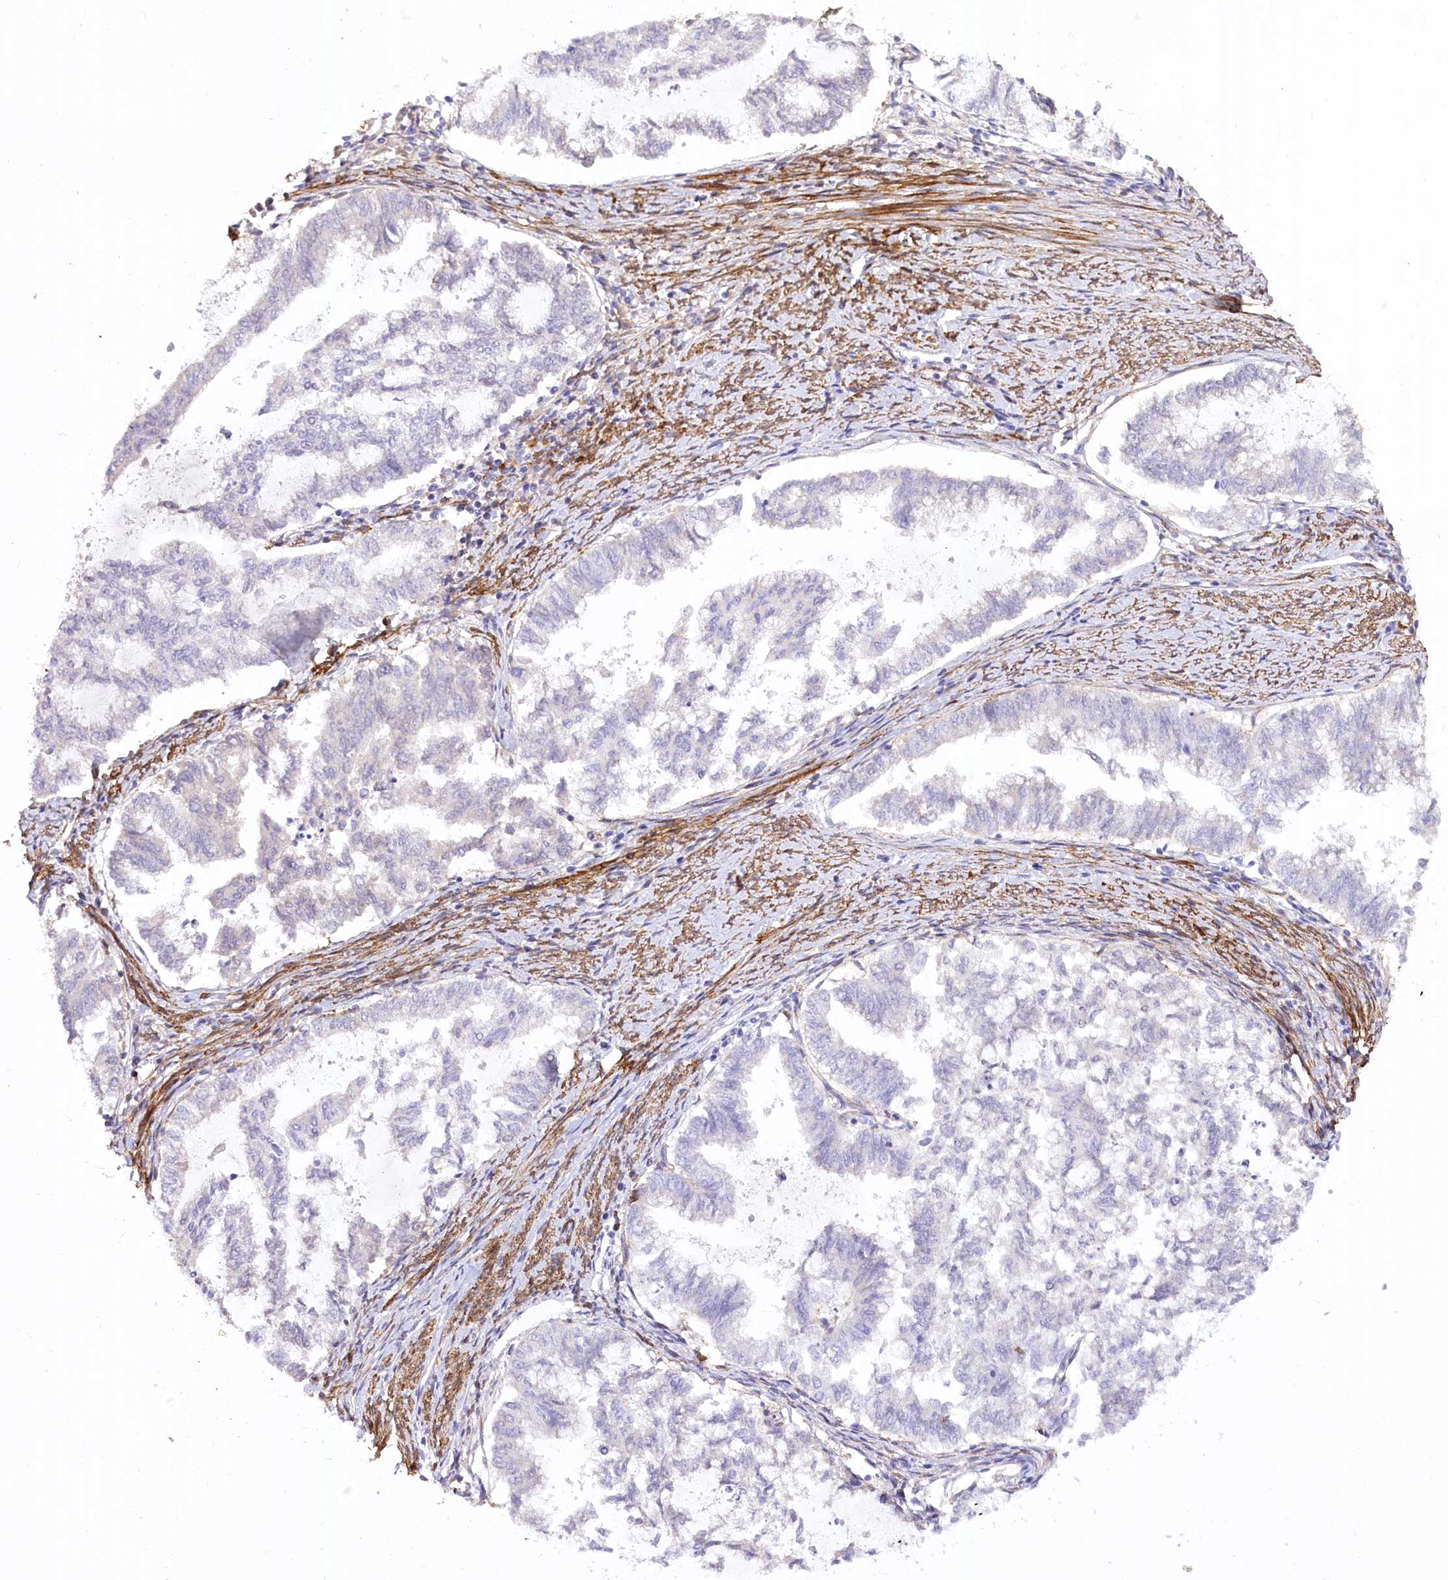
{"staining": {"intensity": "negative", "quantity": "none", "location": "none"}, "tissue": "endometrial cancer", "cell_type": "Tumor cells", "image_type": "cancer", "snomed": [{"axis": "morphology", "description": "Adenocarcinoma, NOS"}, {"axis": "topography", "description": "Endometrium"}], "caption": "High magnification brightfield microscopy of endometrial cancer (adenocarcinoma) stained with DAB (3,3'-diaminobenzidine) (brown) and counterstained with hematoxylin (blue): tumor cells show no significant positivity.", "gene": "SYNPO2", "patient": {"sex": "female", "age": 79}}